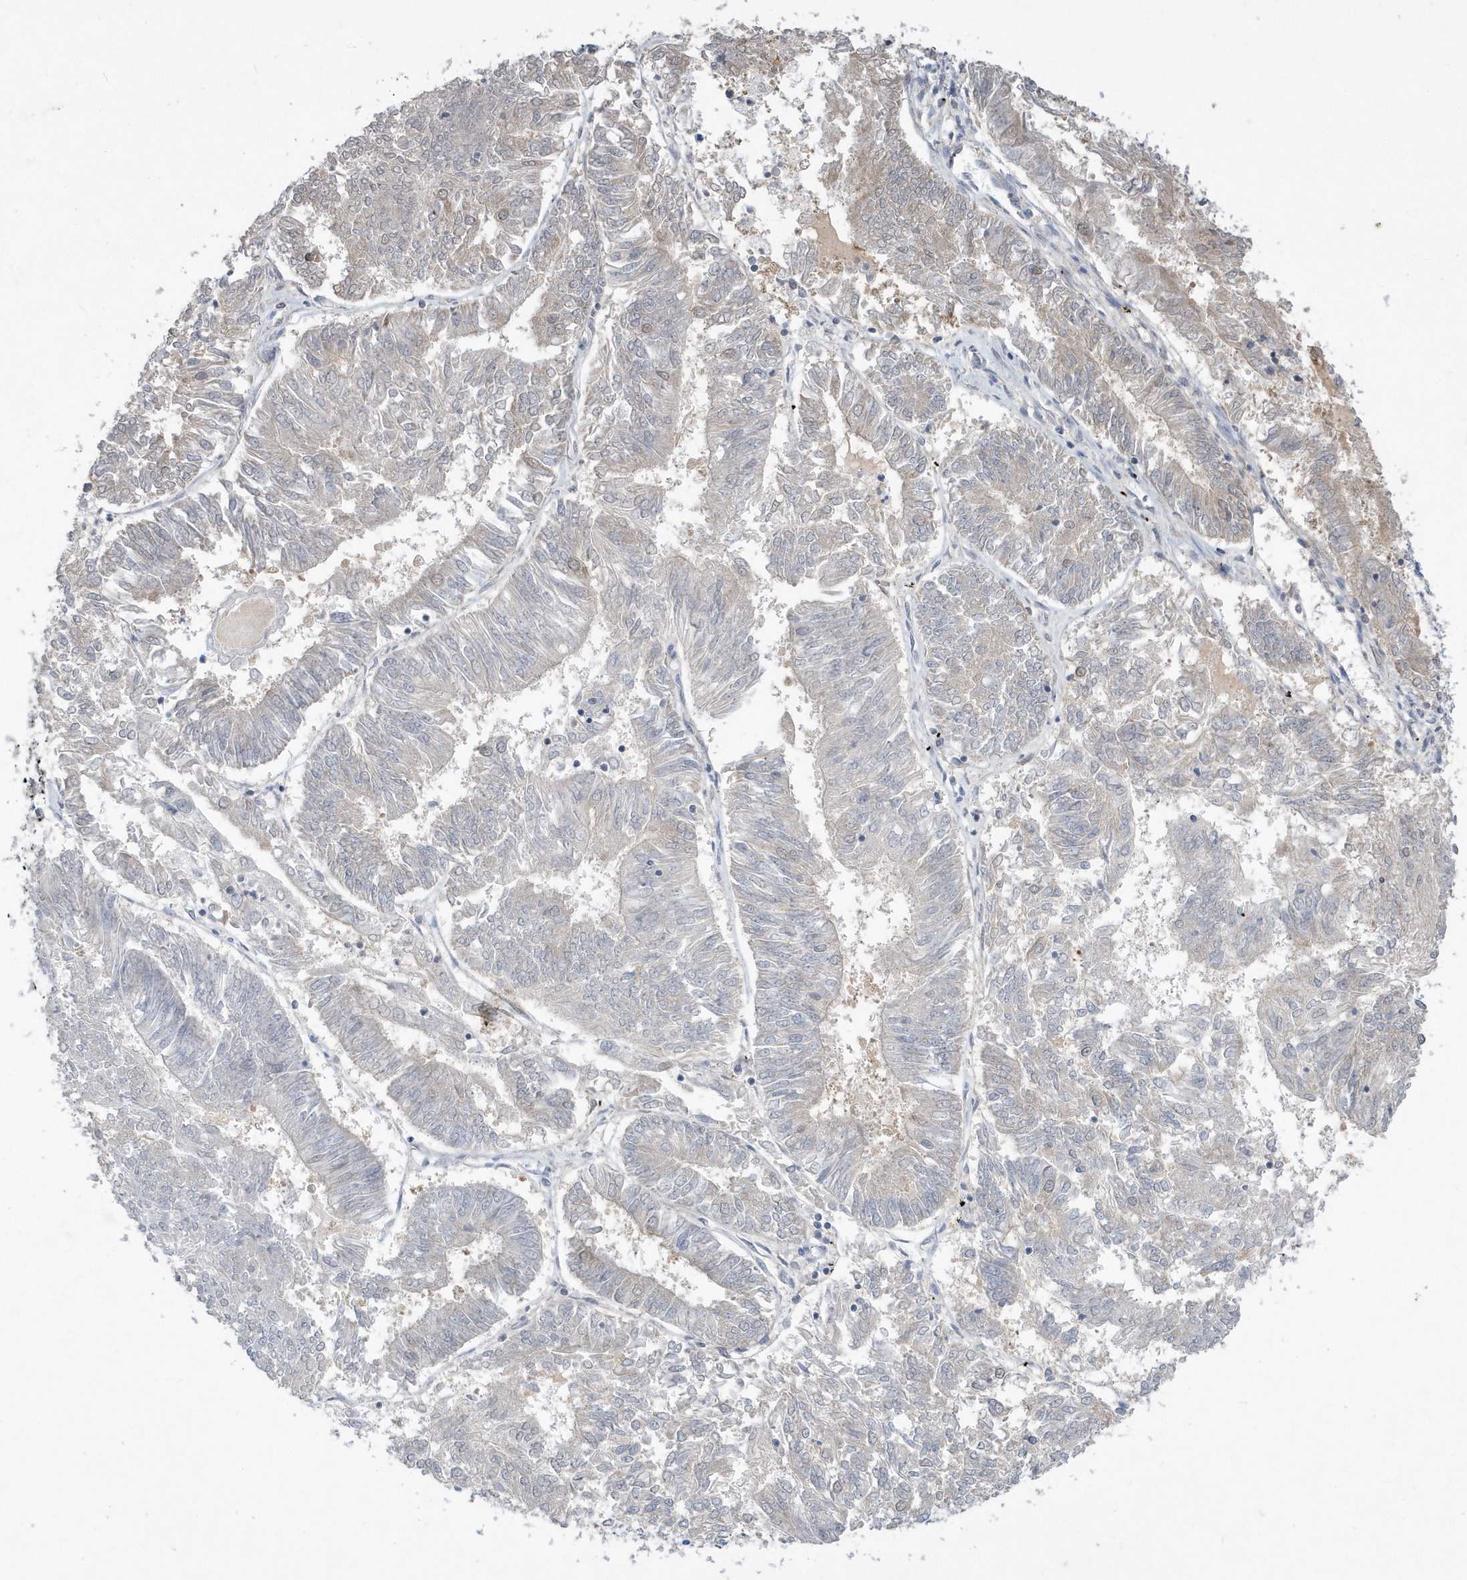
{"staining": {"intensity": "weak", "quantity": "25%-75%", "location": "cytoplasmic/membranous,nuclear"}, "tissue": "endometrial cancer", "cell_type": "Tumor cells", "image_type": "cancer", "snomed": [{"axis": "morphology", "description": "Adenocarcinoma, NOS"}, {"axis": "topography", "description": "Endometrium"}], "caption": "This image shows endometrial adenocarcinoma stained with immunohistochemistry to label a protein in brown. The cytoplasmic/membranous and nuclear of tumor cells show weak positivity for the protein. Nuclei are counter-stained blue.", "gene": "AKR7A2", "patient": {"sex": "female", "age": 58}}